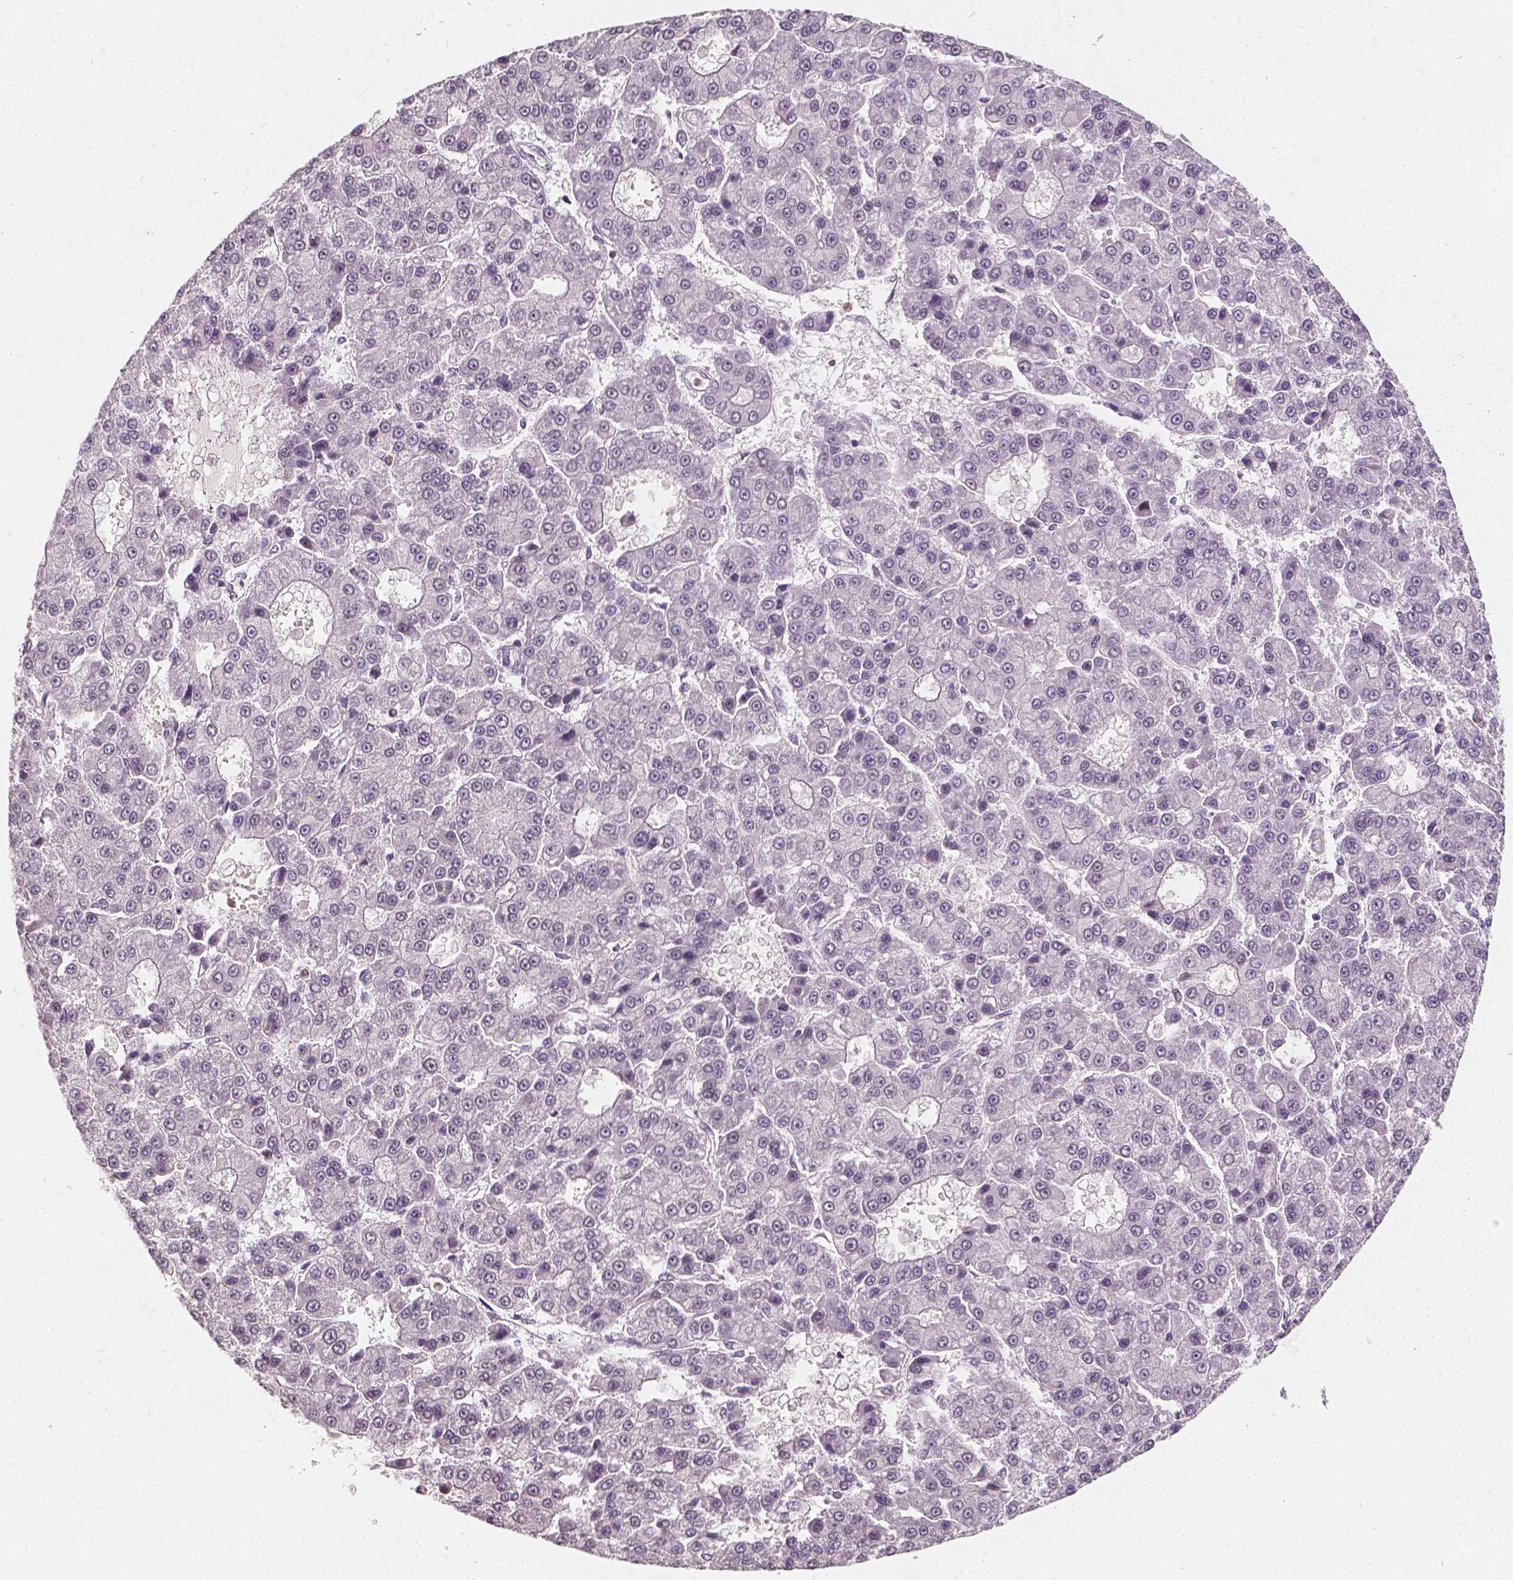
{"staining": {"intensity": "negative", "quantity": "none", "location": "none"}, "tissue": "liver cancer", "cell_type": "Tumor cells", "image_type": "cancer", "snomed": [{"axis": "morphology", "description": "Carcinoma, Hepatocellular, NOS"}, {"axis": "topography", "description": "Liver"}], "caption": "A micrograph of liver cancer stained for a protein displays no brown staining in tumor cells. (Immunohistochemistry (ihc), brightfield microscopy, high magnification).", "gene": "NOLC1", "patient": {"sex": "male", "age": 70}}